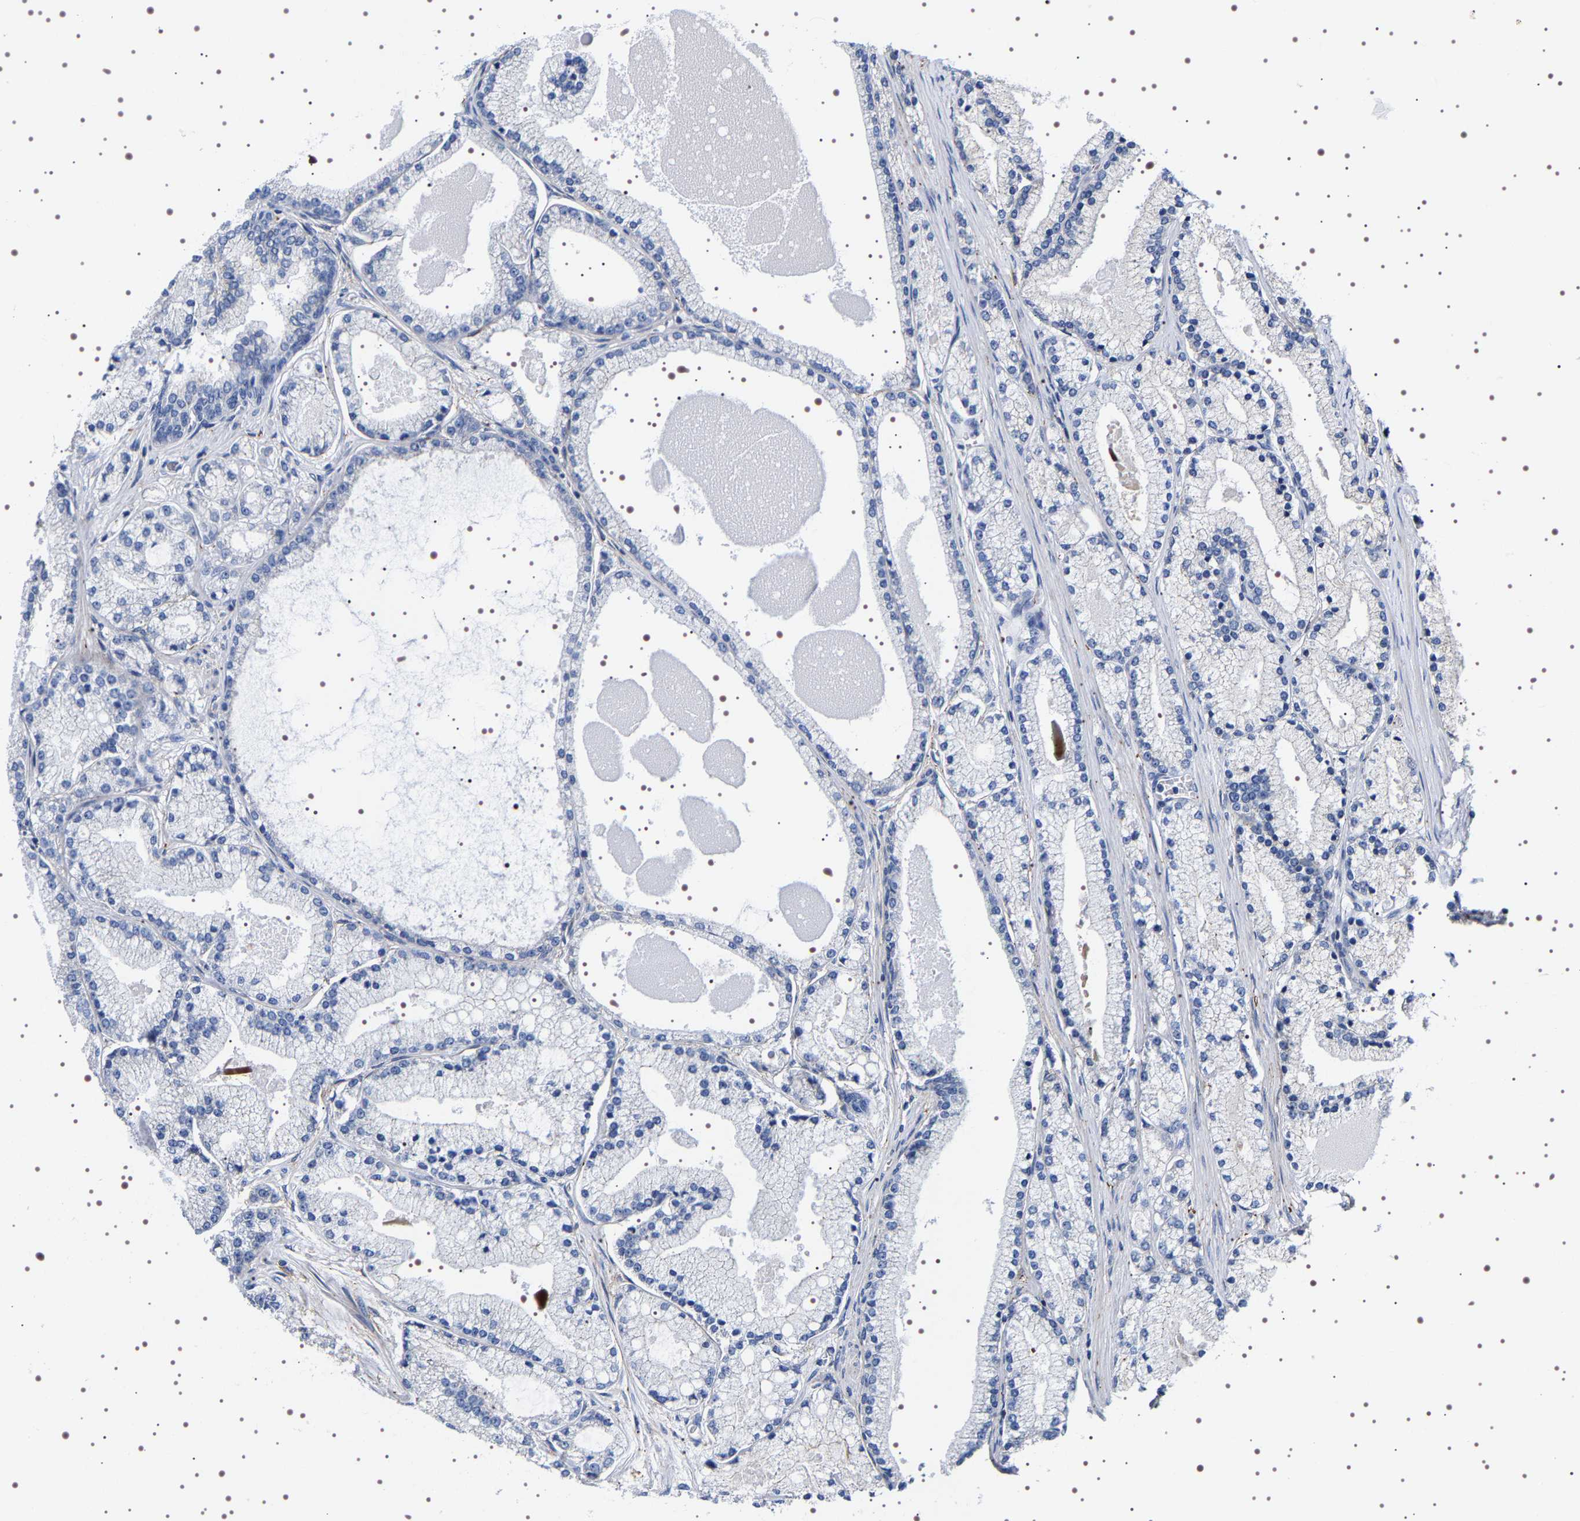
{"staining": {"intensity": "negative", "quantity": "none", "location": "none"}, "tissue": "prostate cancer", "cell_type": "Tumor cells", "image_type": "cancer", "snomed": [{"axis": "morphology", "description": "Adenocarcinoma, High grade"}, {"axis": "topography", "description": "Prostate"}], "caption": "High magnification brightfield microscopy of prostate cancer stained with DAB (brown) and counterstained with hematoxylin (blue): tumor cells show no significant staining.", "gene": "SQLE", "patient": {"sex": "male", "age": 71}}